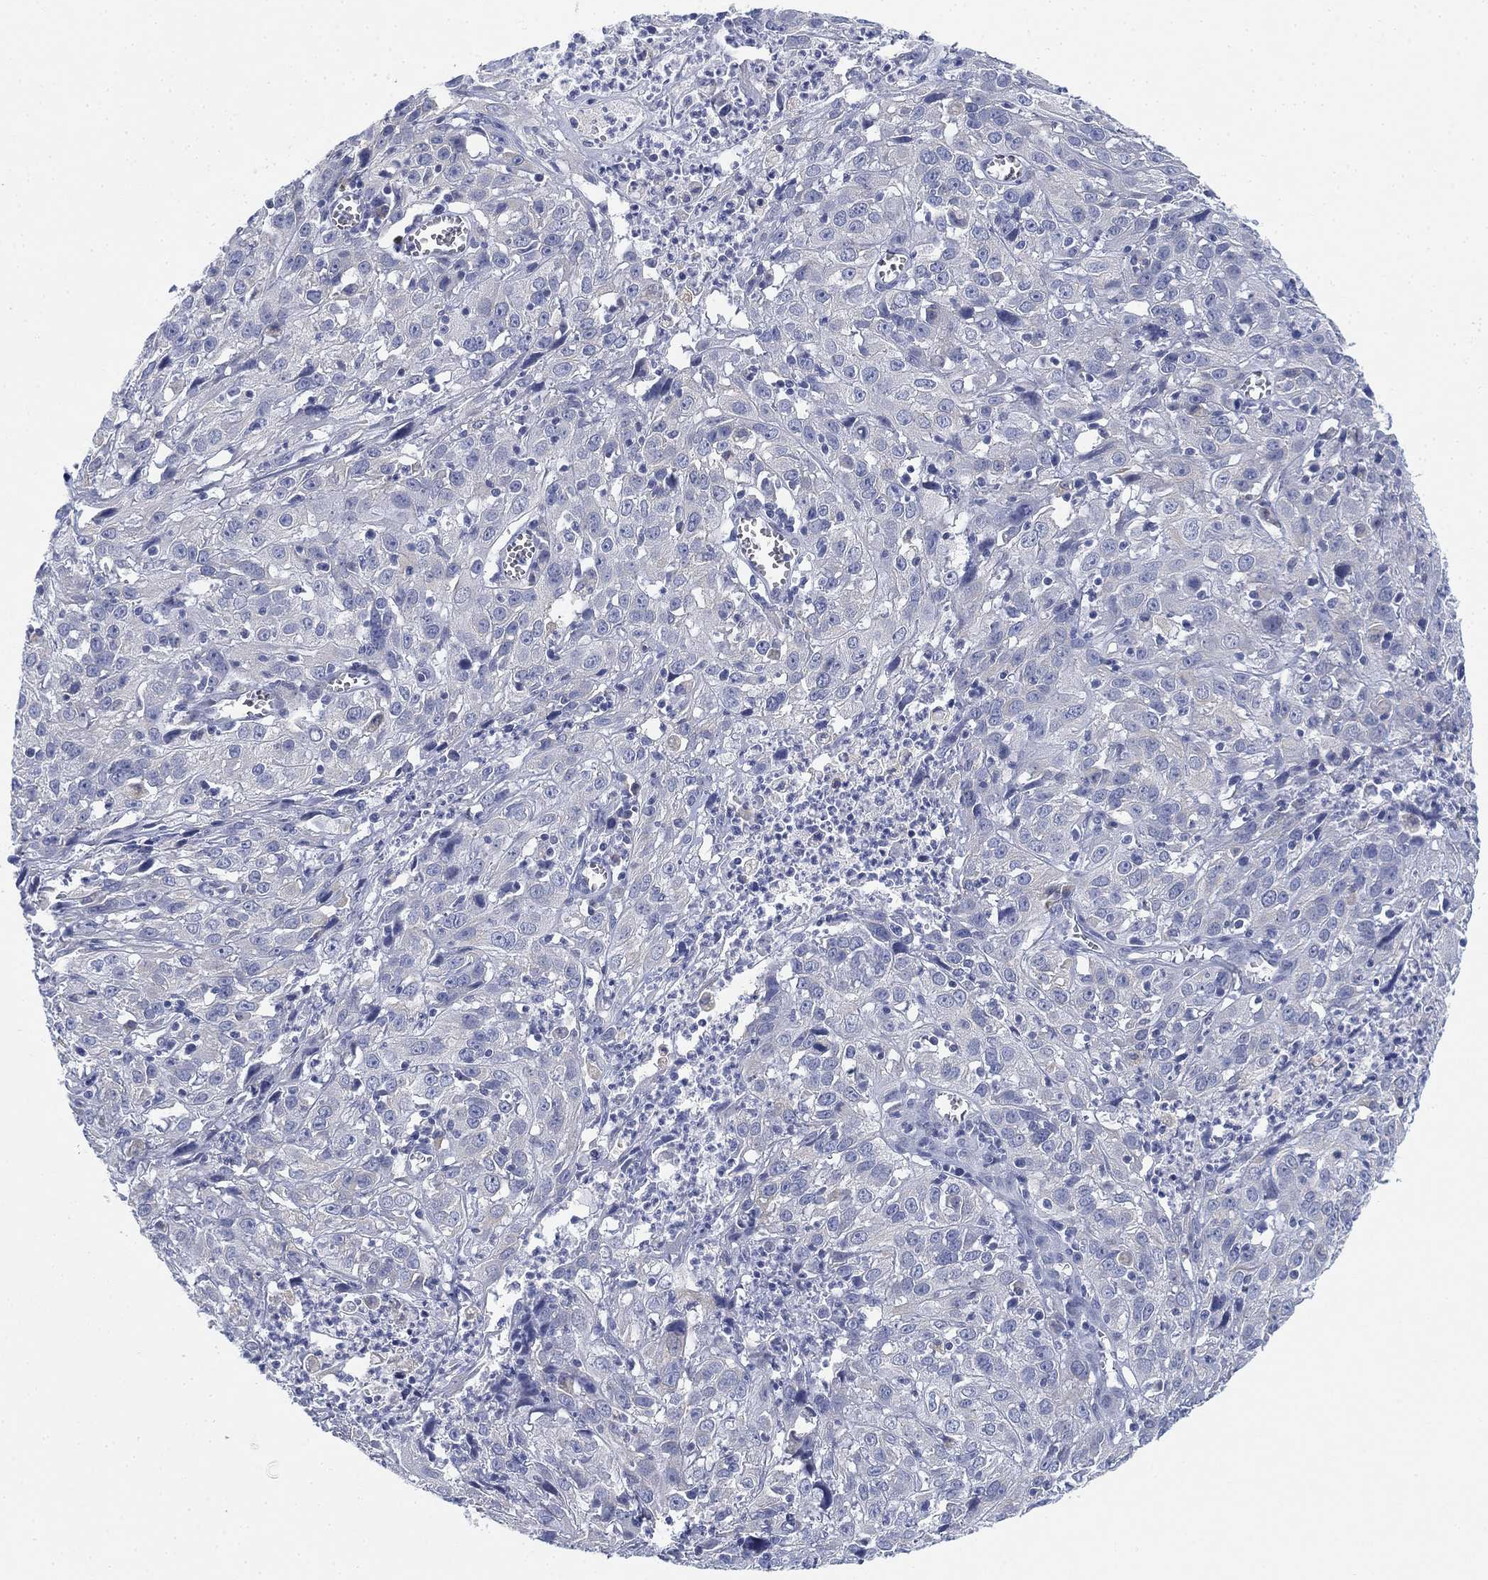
{"staining": {"intensity": "negative", "quantity": "none", "location": "none"}, "tissue": "cervical cancer", "cell_type": "Tumor cells", "image_type": "cancer", "snomed": [{"axis": "morphology", "description": "Squamous cell carcinoma, NOS"}, {"axis": "topography", "description": "Cervix"}], "caption": "Immunohistochemistry micrograph of cervical cancer (squamous cell carcinoma) stained for a protein (brown), which shows no positivity in tumor cells. (DAB (3,3'-diaminobenzidine) immunohistochemistry with hematoxylin counter stain).", "gene": "GCNA", "patient": {"sex": "female", "age": 32}}